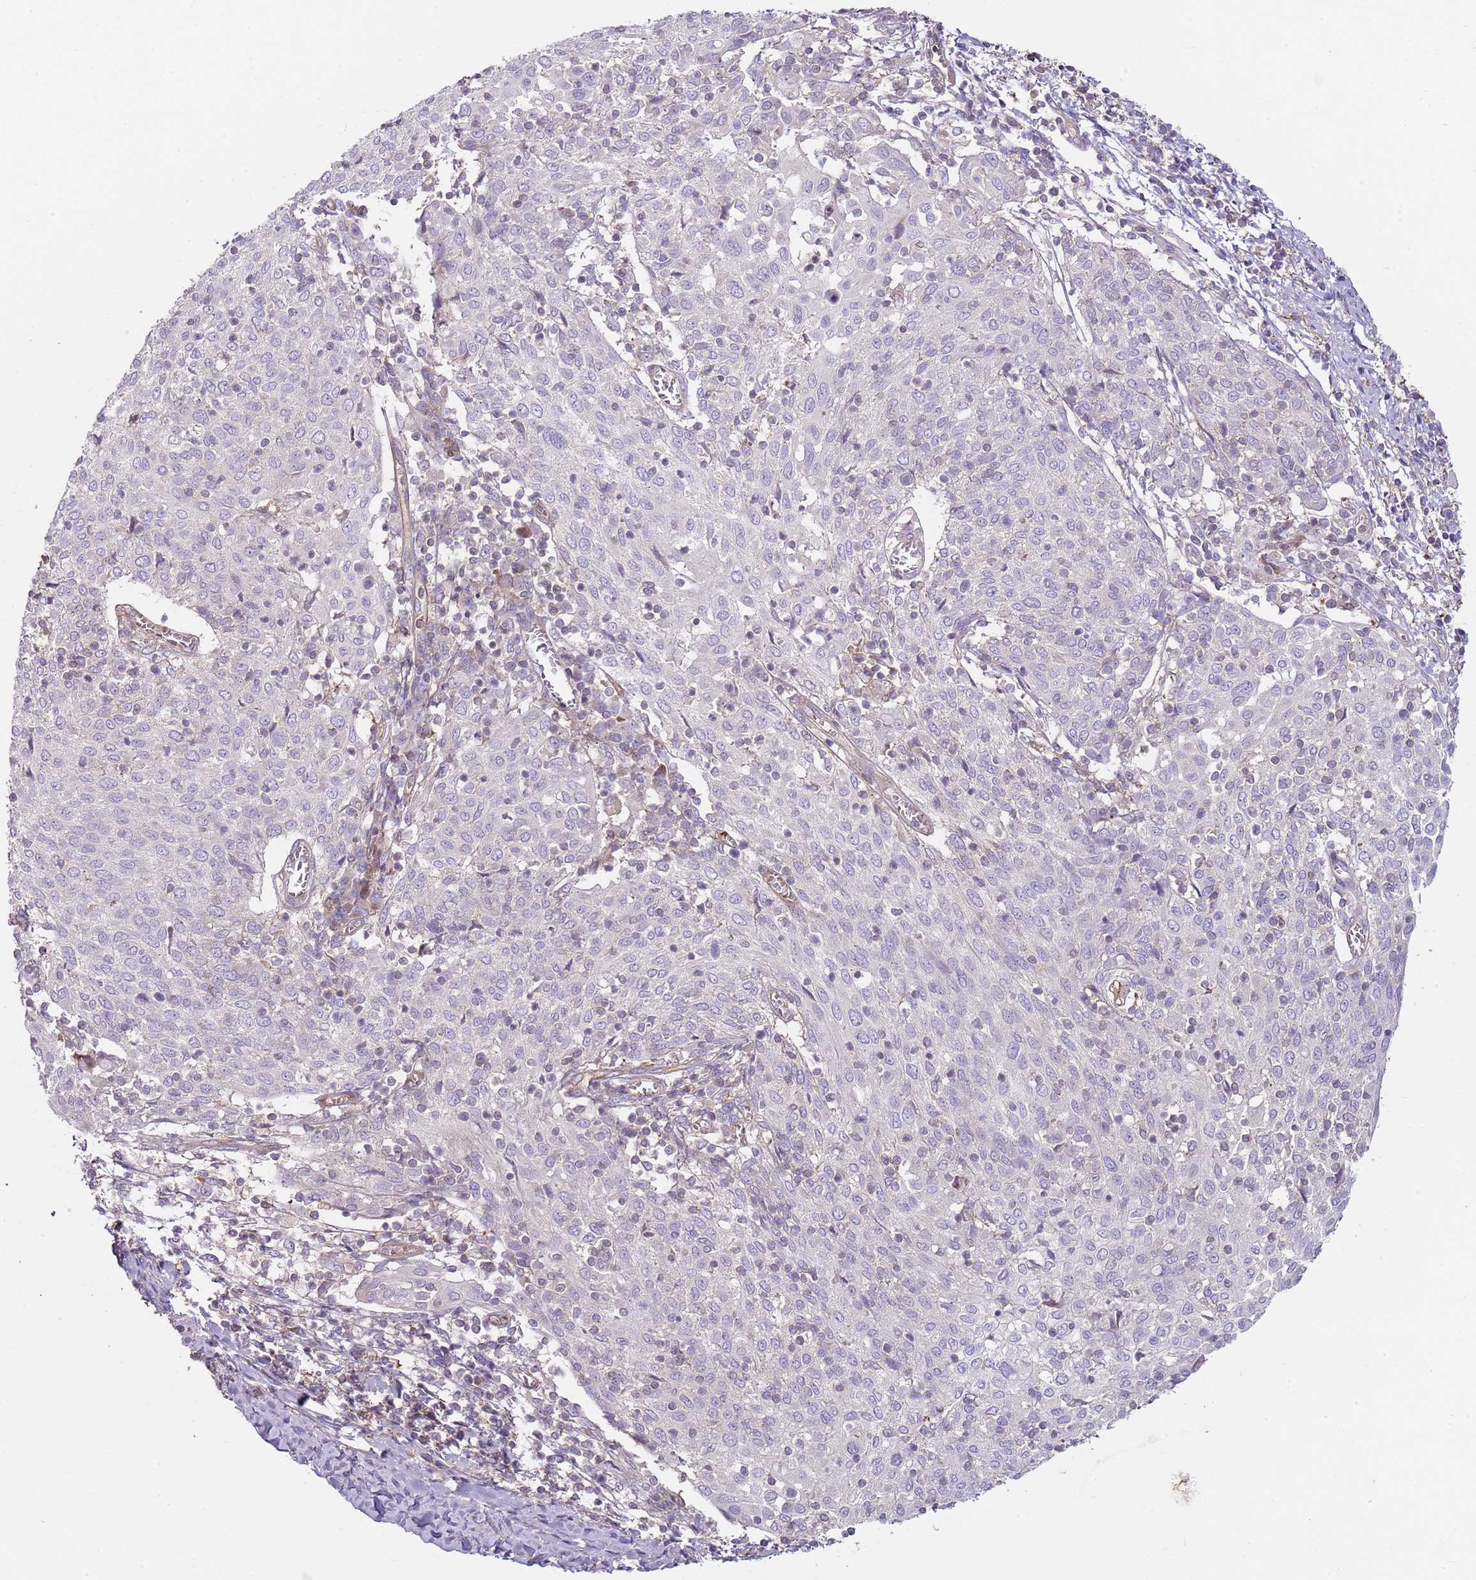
{"staining": {"intensity": "negative", "quantity": "none", "location": "none"}, "tissue": "cervical cancer", "cell_type": "Tumor cells", "image_type": "cancer", "snomed": [{"axis": "morphology", "description": "Squamous cell carcinoma, NOS"}, {"axis": "topography", "description": "Cervix"}], "caption": "There is no significant staining in tumor cells of cervical cancer (squamous cell carcinoma). (DAB immunohistochemistry visualized using brightfield microscopy, high magnification).", "gene": "GNAI3", "patient": {"sex": "female", "age": 52}}